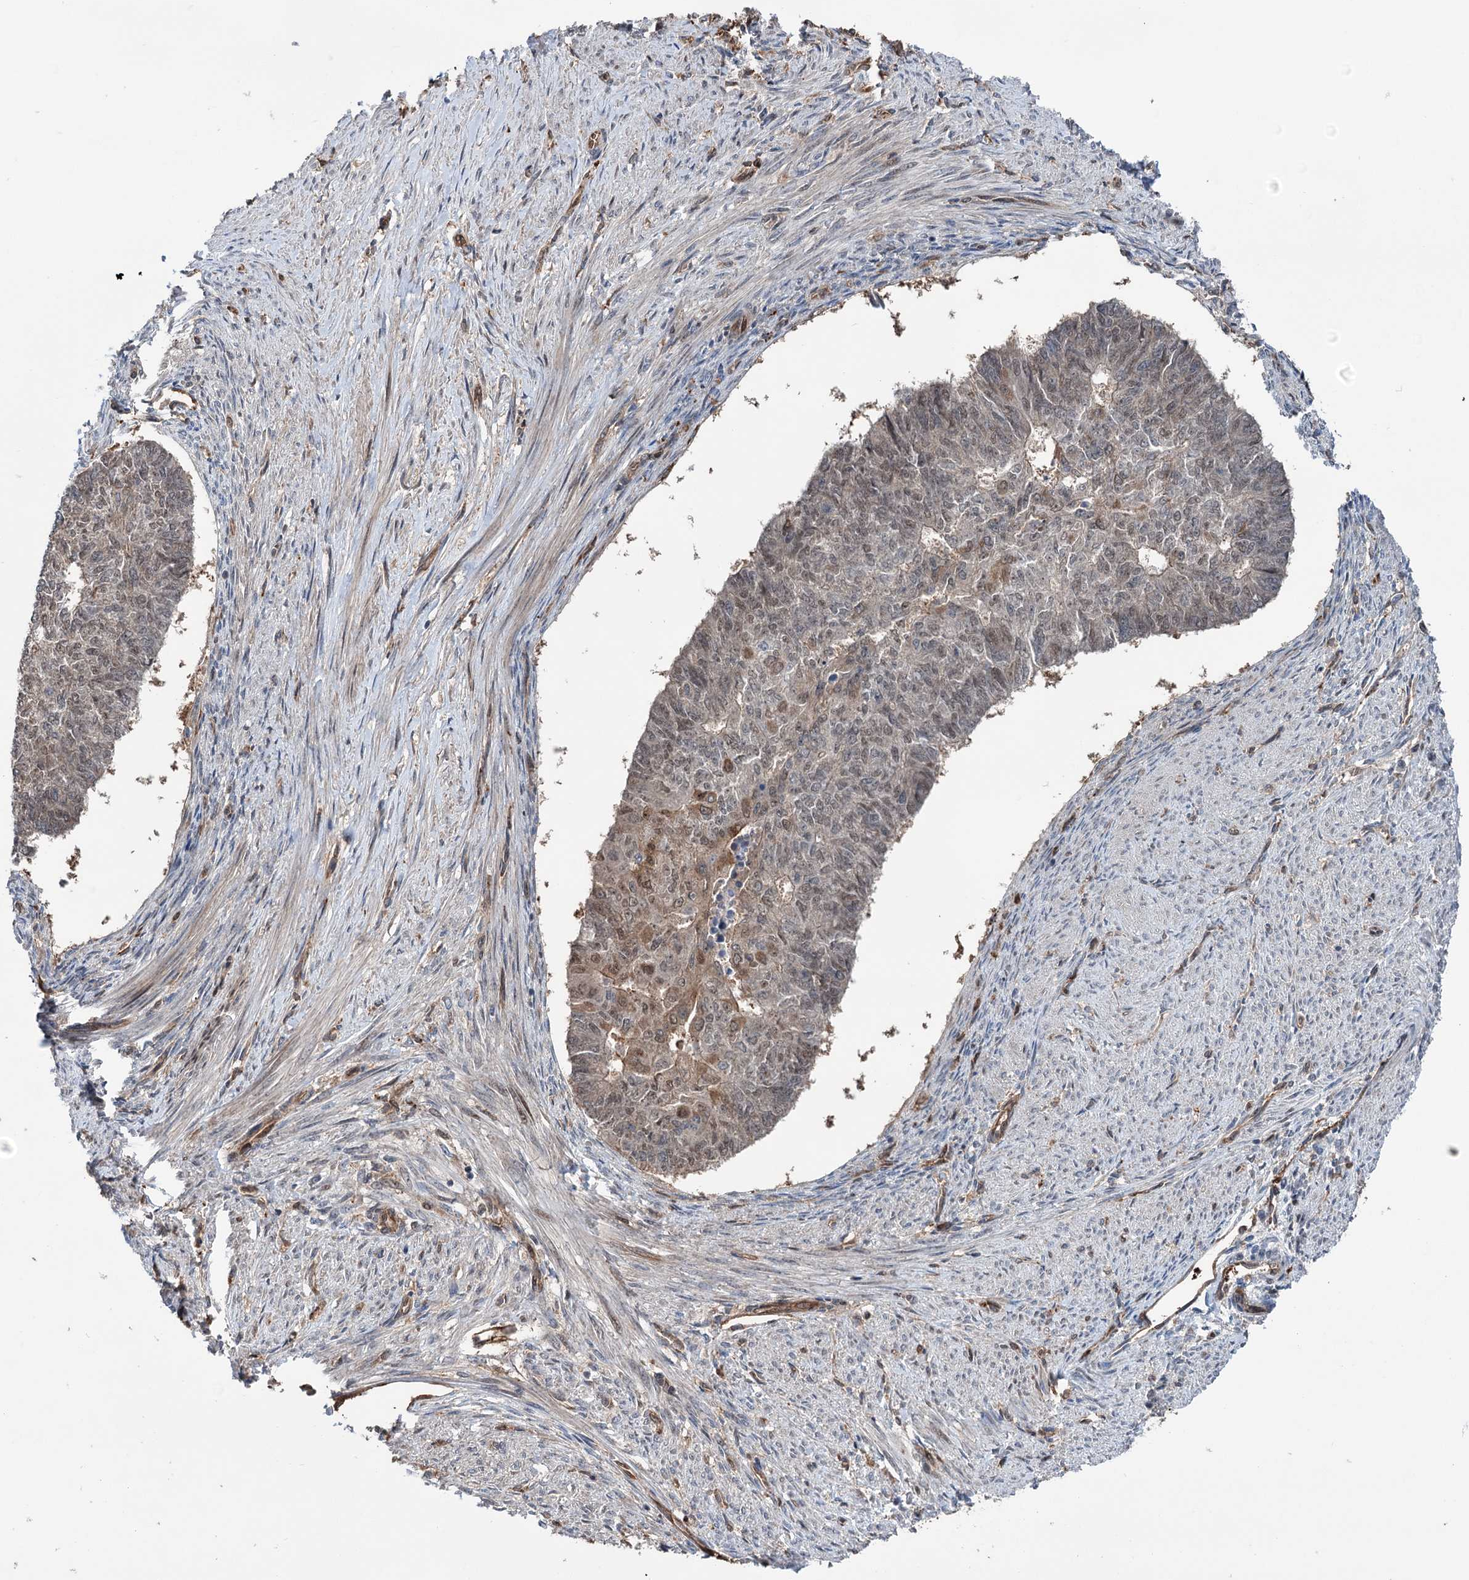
{"staining": {"intensity": "moderate", "quantity": "<25%", "location": "cytoplasmic/membranous,nuclear"}, "tissue": "endometrial cancer", "cell_type": "Tumor cells", "image_type": "cancer", "snomed": [{"axis": "morphology", "description": "Adenocarcinoma, NOS"}, {"axis": "topography", "description": "Endometrium"}], "caption": "Tumor cells show low levels of moderate cytoplasmic/membranous and nuclear expression in approximately <25% of cells in endometrial adenocarcinoma. (DAB (3,3'-diaminobenzidine) IHC with brightfield microscopy, high magnification).", "gene": "NCAPD2", "patient": {"sex": "female", "age": 32}}